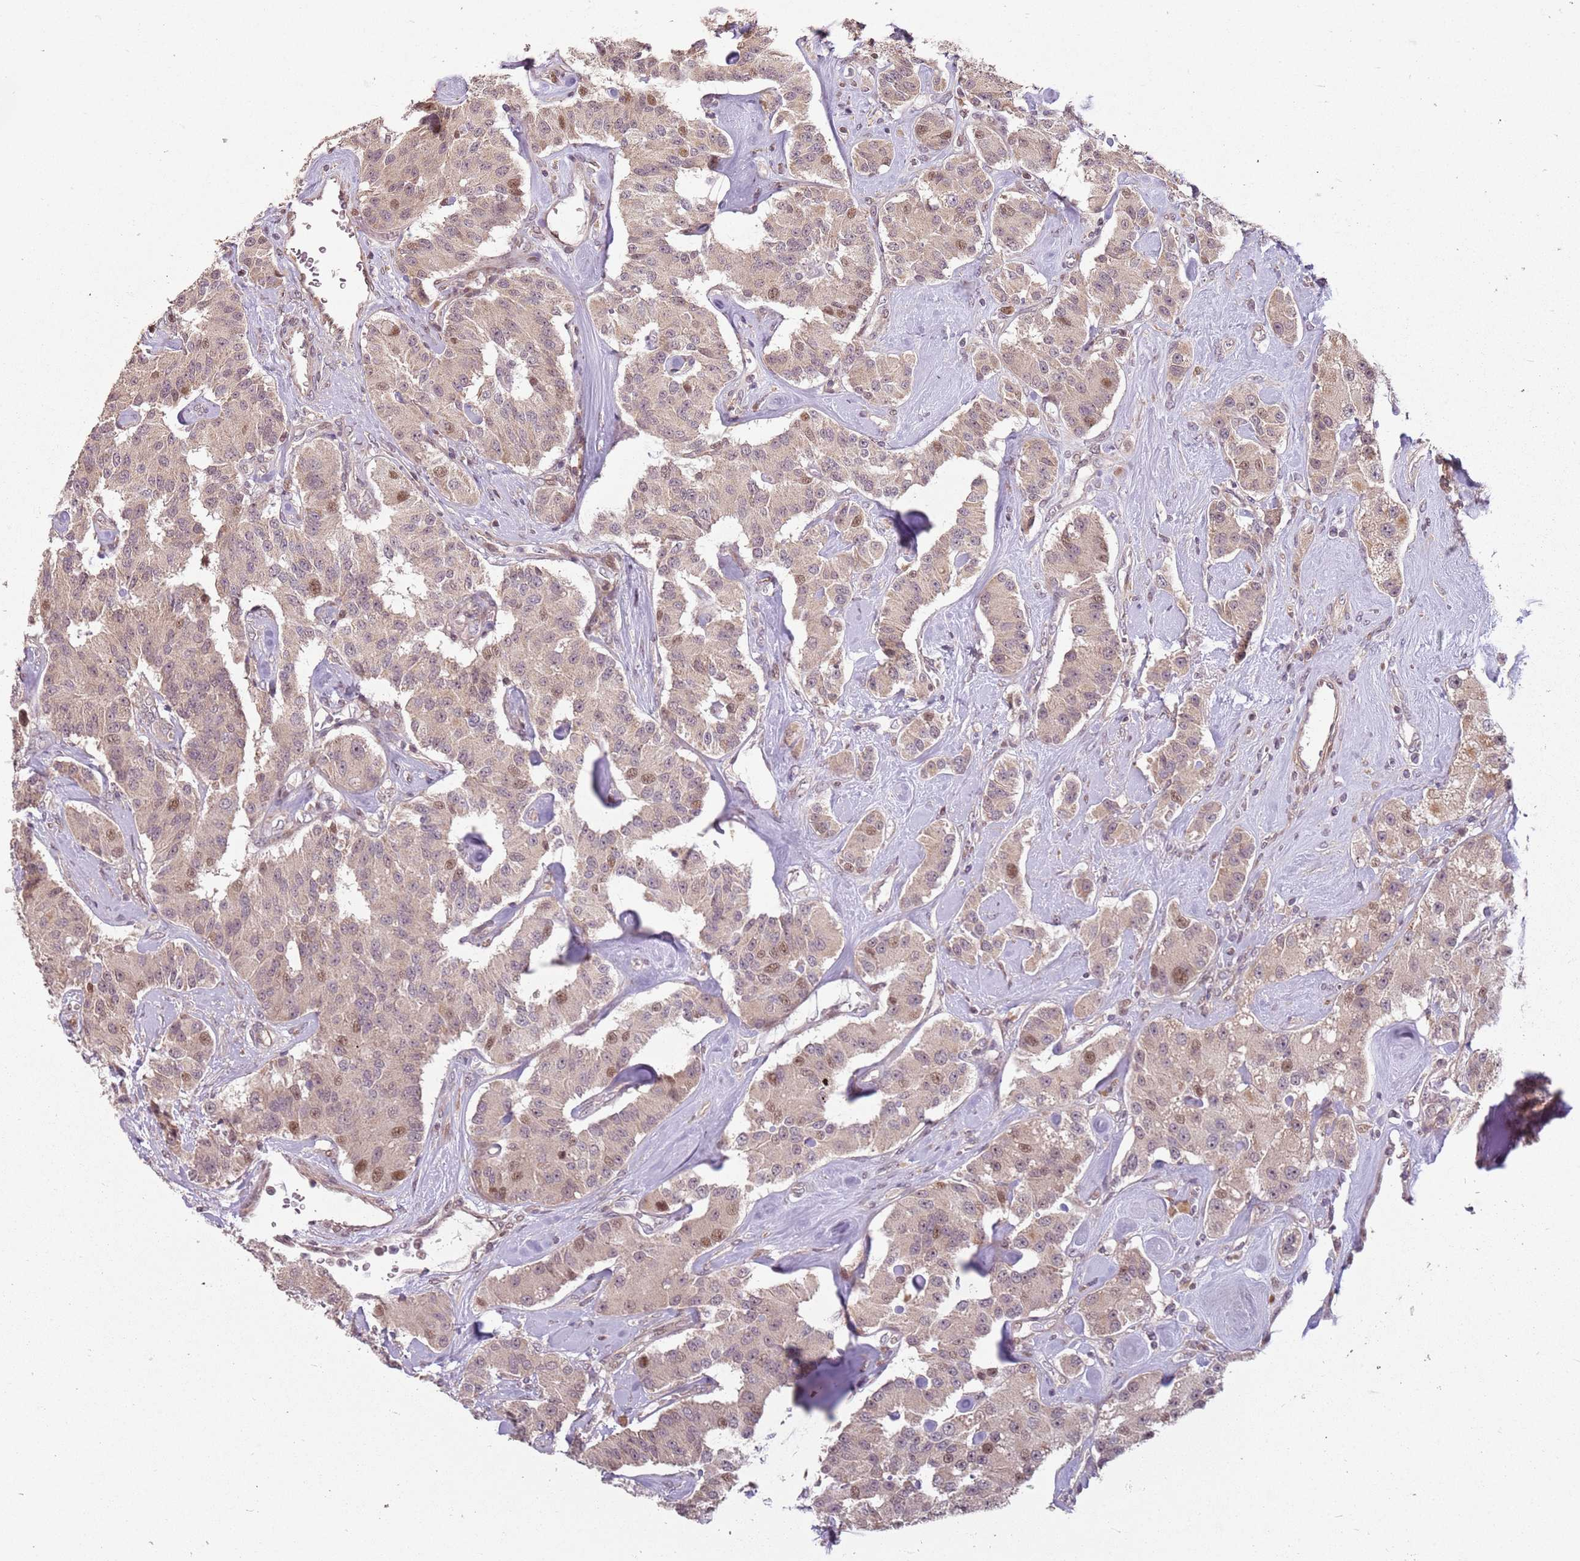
{"staining": {"intensity": "weak", "quantity": ">75%", "location": "cytoplasmic/membranous,nuclear"}, "tissue": "carcinoid", "cell_type": "Tumor cells", "image_type": "cancer", "snomed": [{"axis": "morphology", "description": "Carcinoid, malignant, NOS"}, {"axis": "topography", "description": "Pancreas"}], "caption": "This micrograph demonstrates IHC staining of human malignant carcinoid, with low weak cytoplasmic/membranous and nuclear expression in about >75% of tumor cells.", "gene": "CHURC1", "patient": {"sex": "male", "age": 41}}